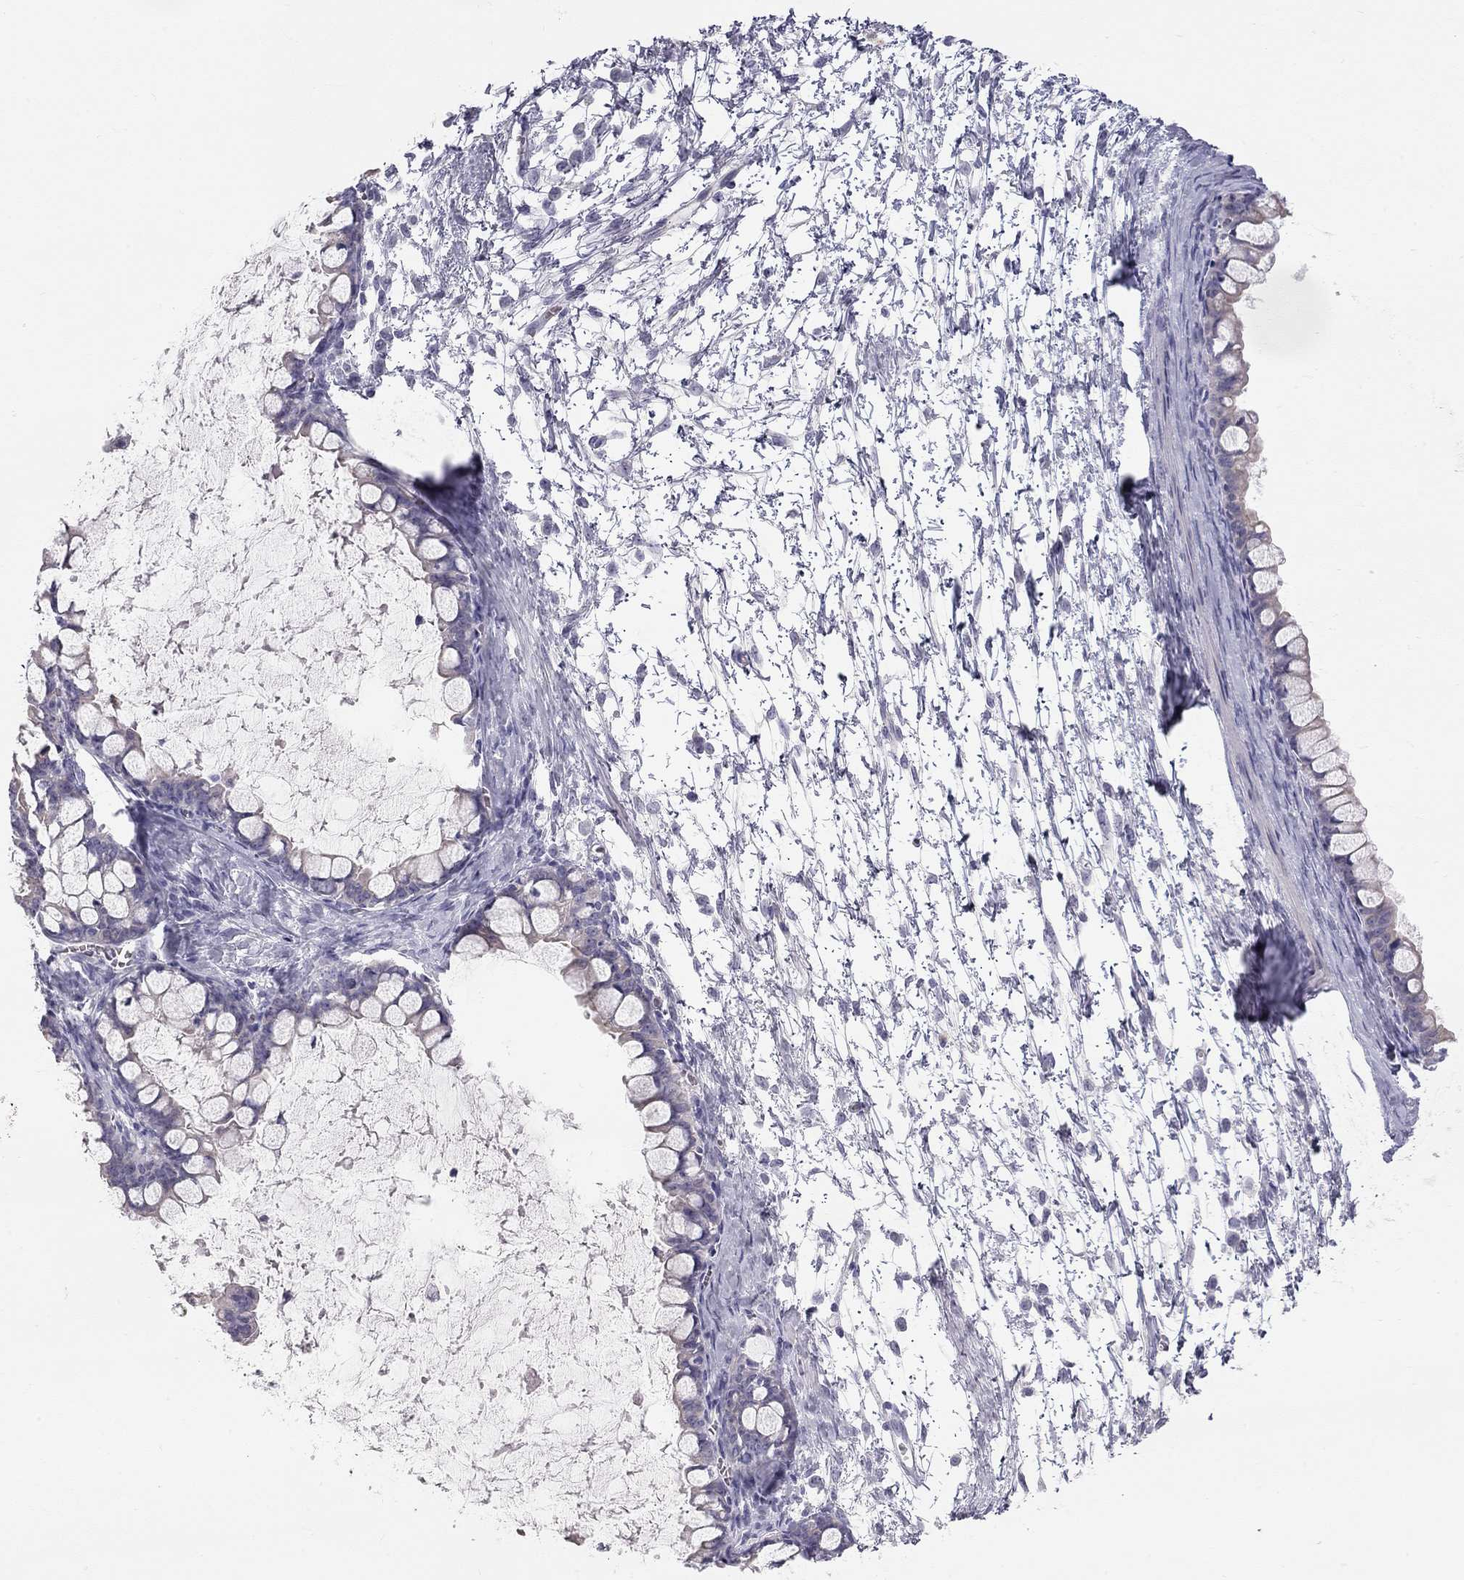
{"staining": {"intensity": "negative", "quantity": "none", "location": "none"}, "tissue": "ovarian cancer", "cell_type": "Tumor cells", "image_type": "cancer", "snomed": [{"axis": "morphology", "description": "Cystadenocarcinoma, mucinous, NOS"}, {"axis": "topography", "description": "Ovary"}], "caption": "Immunohistochemistry micrograph of mucinous cystadenocarcinoma (ovarian) stained for a protein (brown), which demonstrates no staining in tumor cells. (DAB (3,3'-diaminobenzidine) immunohistochemistry with hematoxylin counter stain).", "gene": "TDRD6", "patient": {"sex": "female", "age": 63}}